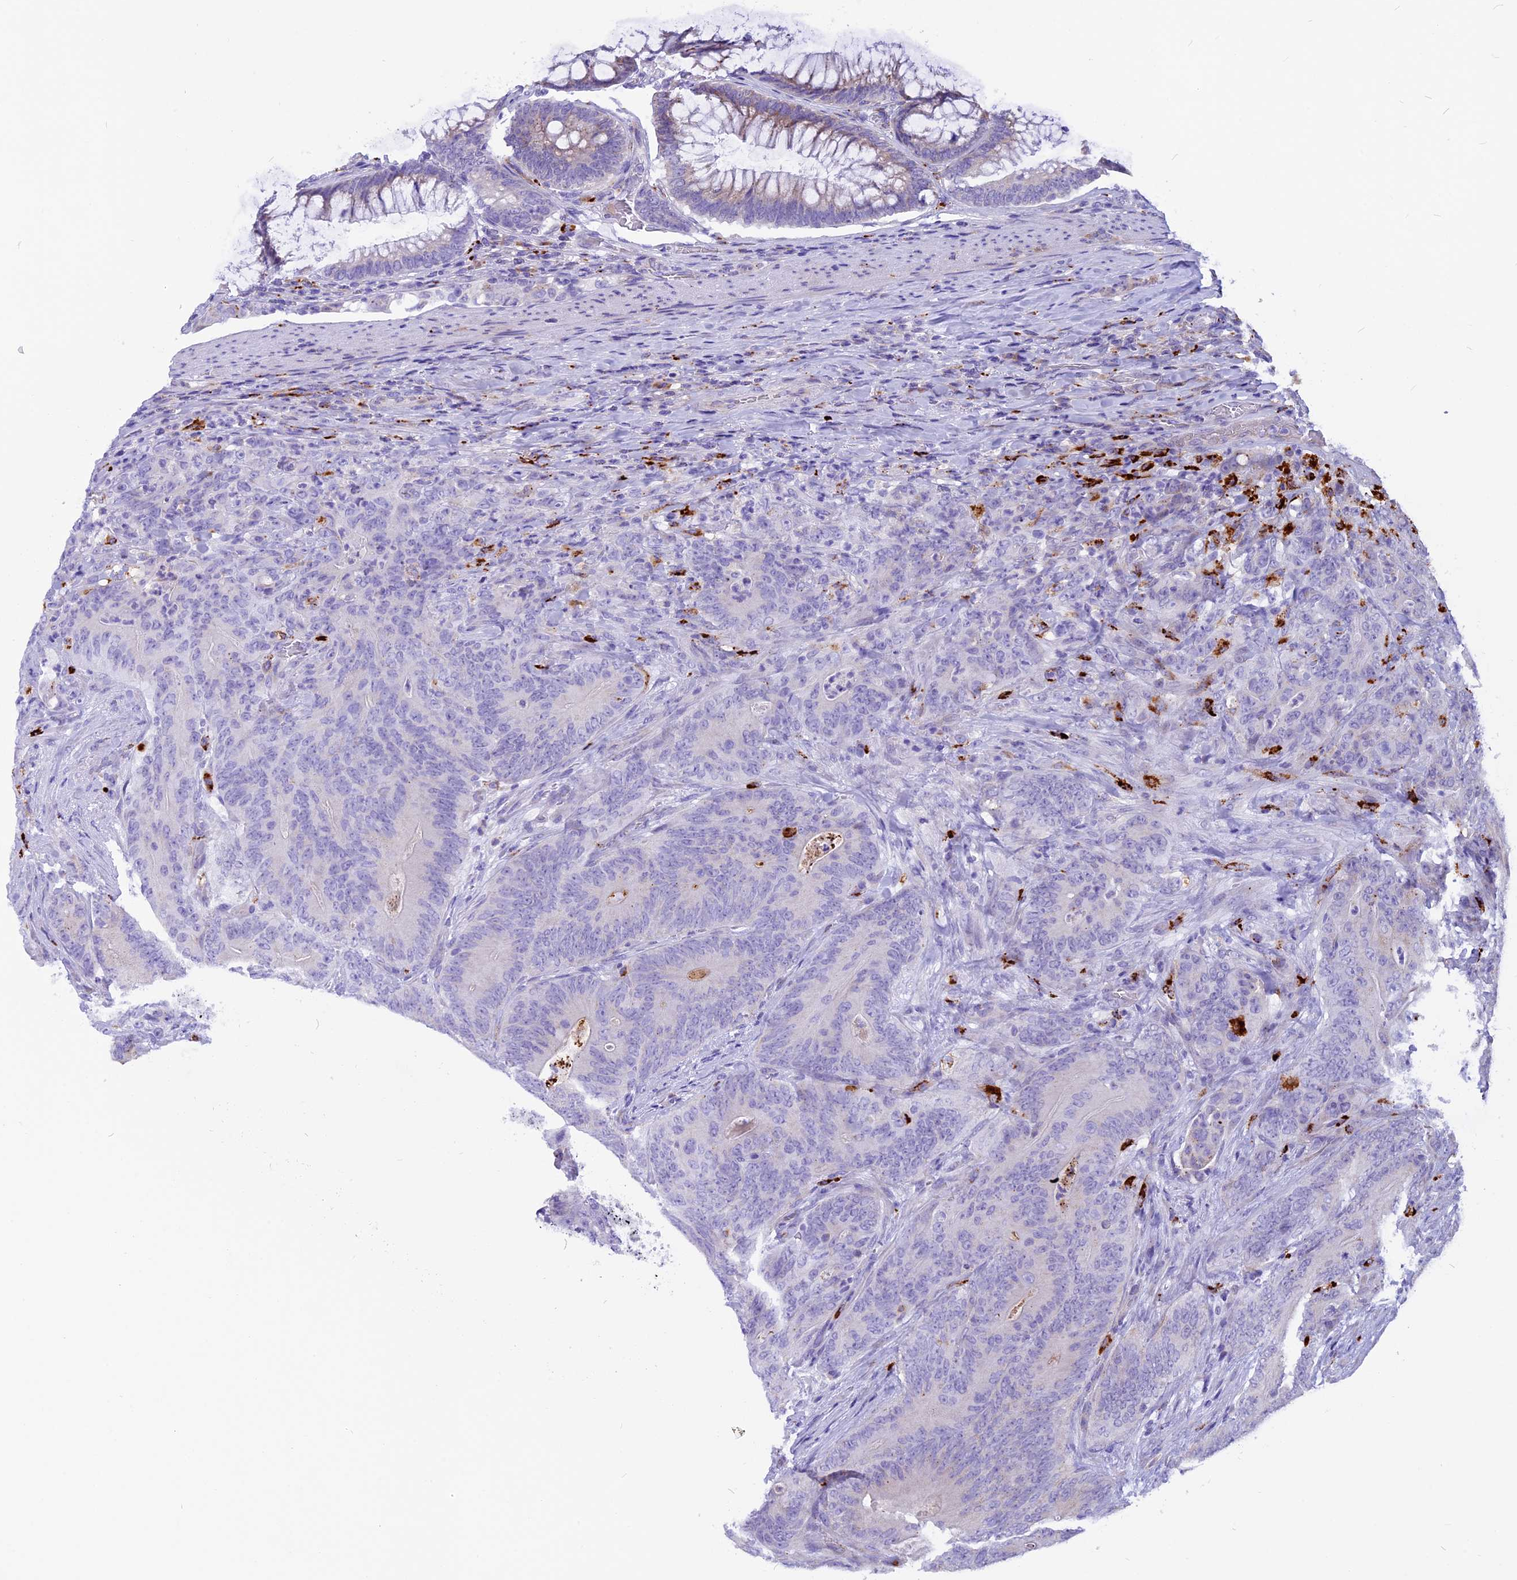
{"staining": {"intensity": "negative", "quantity": "none", "location": "none"}, "tissue": "colorectal cancer", "cell_type": "Tumor cells", "image_type": "cancer", "snomed": [{"axis": "morphology", "description": "Normal tissue, NOS"}, {"axis": "topography", "description": "Colon"}], "caption": "This photomicrograph is of colorectal cancer stained with immunohistochemistry to label a protein in brown with the nuclei are counter-stained blue. There is no staining in tumor cells.", "gene": "THRSP", "patient": {"sex": "female", "age": 82}}